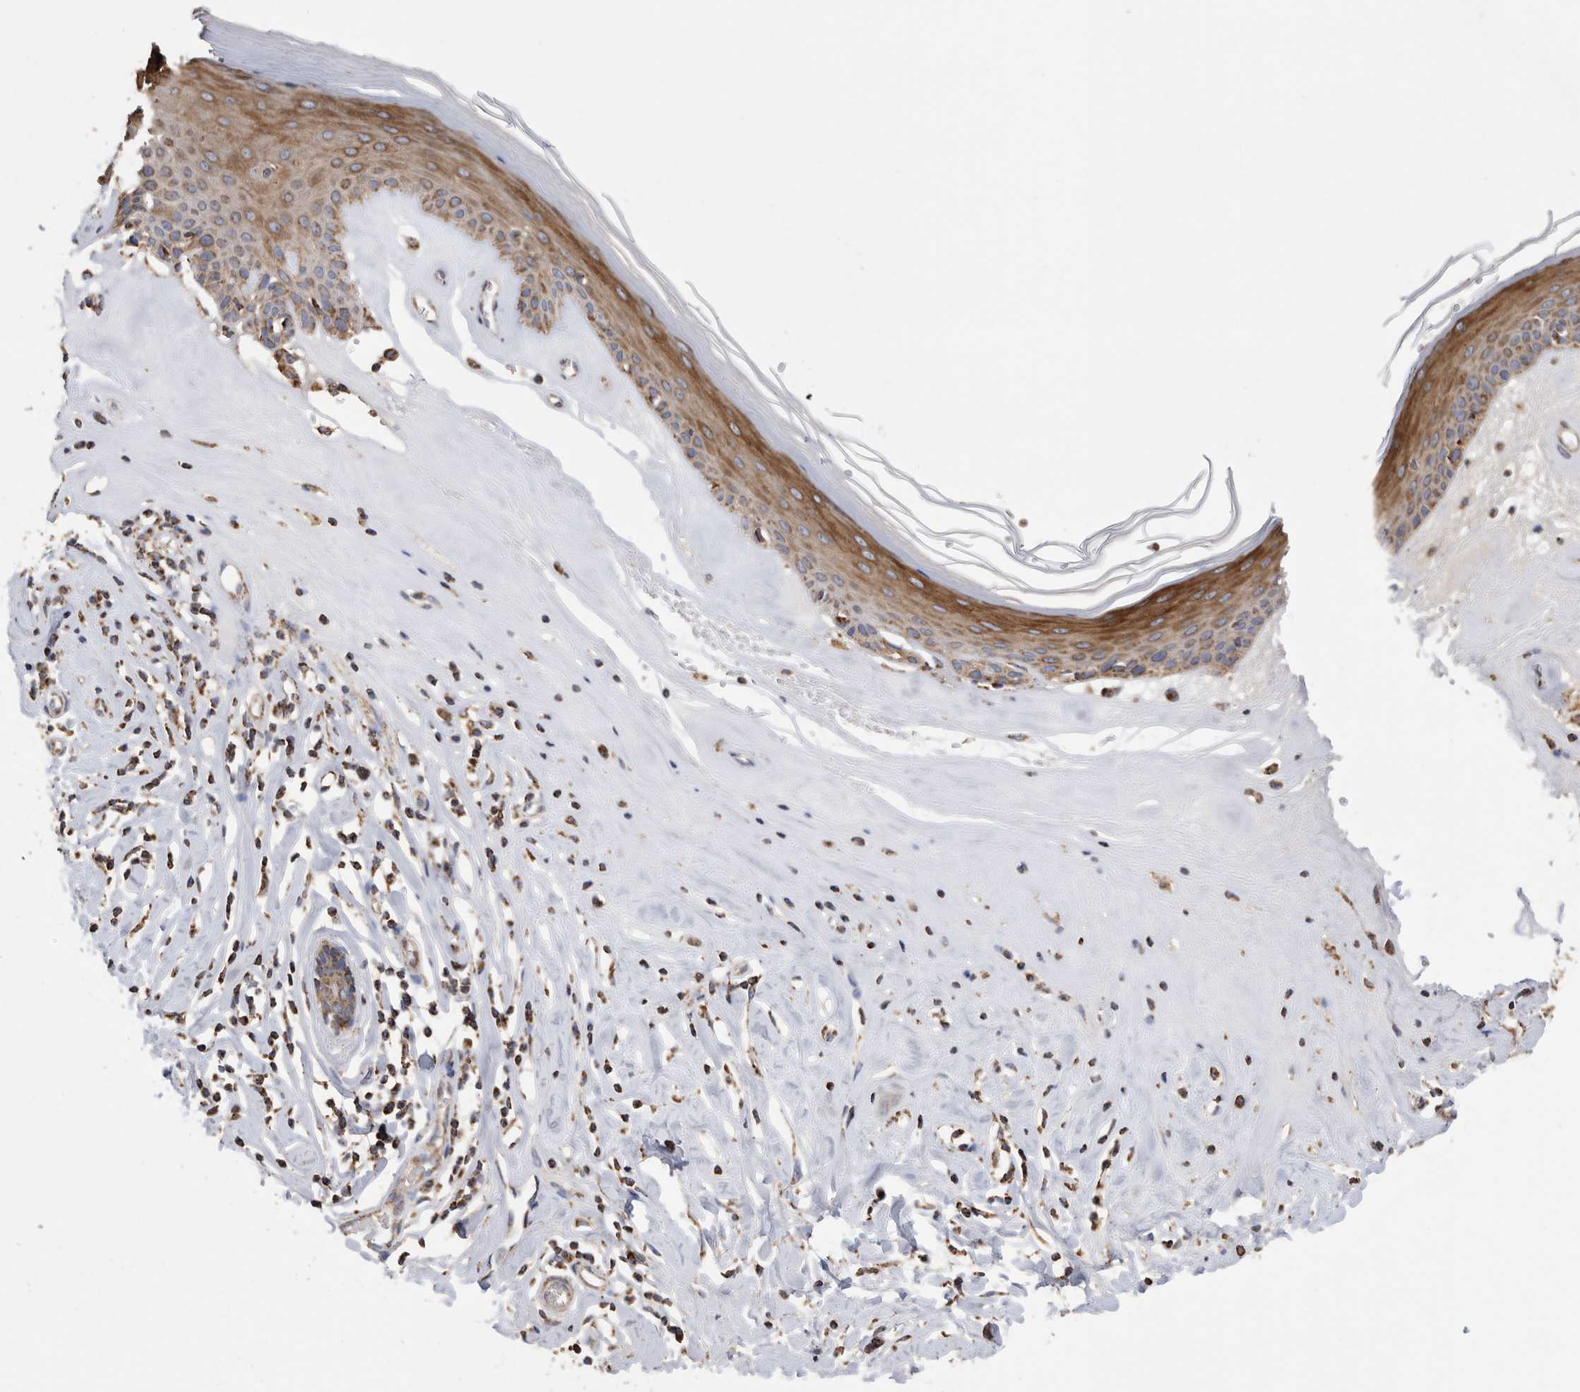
{"staining": {"intensity": "strong", "quantity": ">75%", "location": "cytoplasmic/membranous"}, "tissue": "skin", "cell_type": "Epidermal cells", "image_type": "normal", "snomed": [{"axis": "morphology", "description": "Normal tissue, NOS"}, {"axis": "morphology", "description": "Inflammation, NOS"}, {"axis": "topography", "description": "Vulva"}], "caption": "This photomicrograph demonstrates benign skin stained with IHC to label a protein in brown. The cytoplasmic/membranous of epidermal cells show strong positivity for the protein. Nuclei are counter-stained blue.", "gene": "WFDC1", "patient": {"sex": "female", "age": 84}}